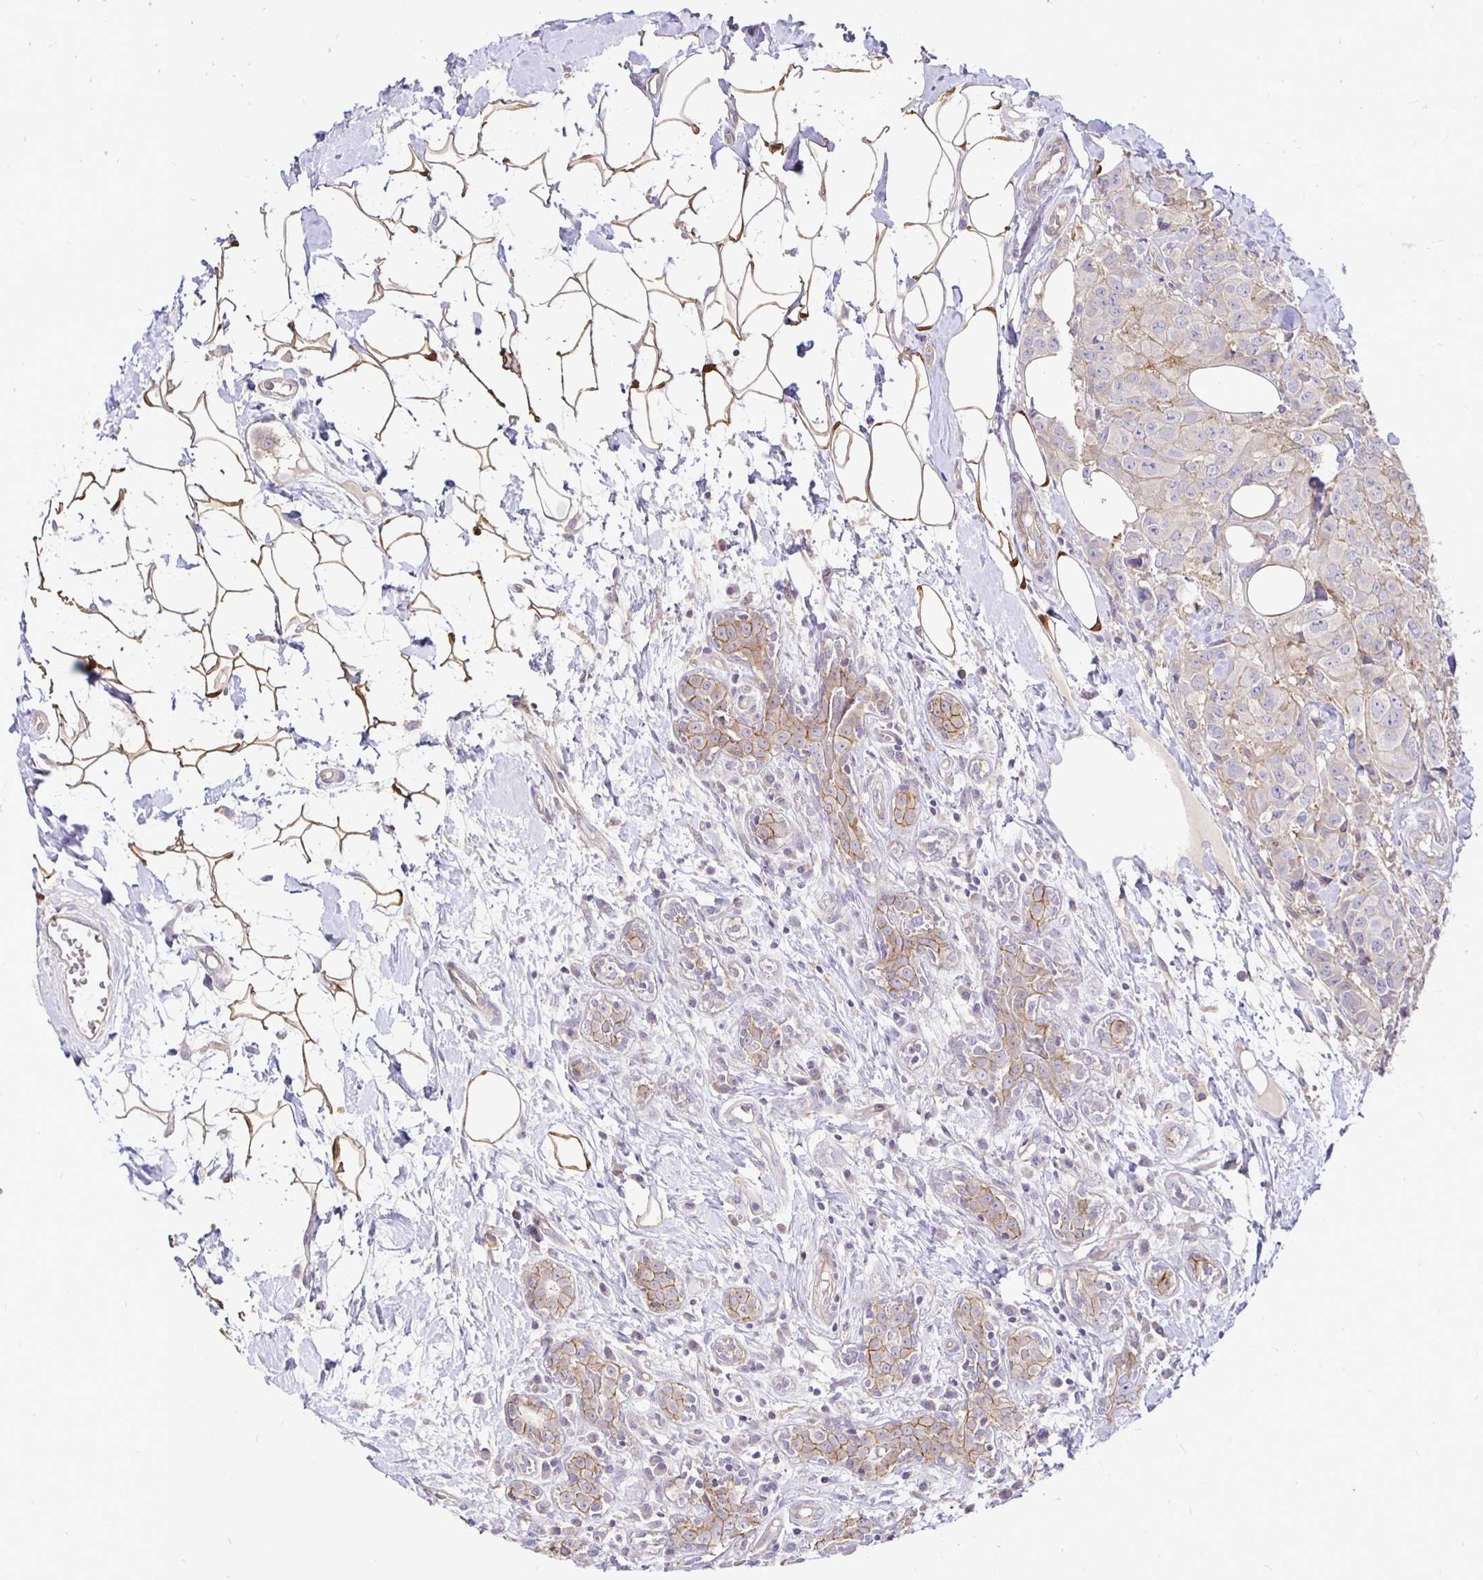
{"staining": {"intensity": "weak", "quantity": "<25%", "location": "cytoplasmic/membranous"}, "tissue": "breast cancer", "cell_type": "Tumor cells", "image_type": "cancer", "snomed": [{"axis": "morphology", "description": "Duct carcinoma"}, {"axis": "topography", "description": "Breast"}], "caption": "This is an immunohistochemistry (IHC) photomicrograph of human breast cancer. There is no staining in tumor cells.", "gene": "SLC9A1", "patient": {"sex": "female", "age": 43}}